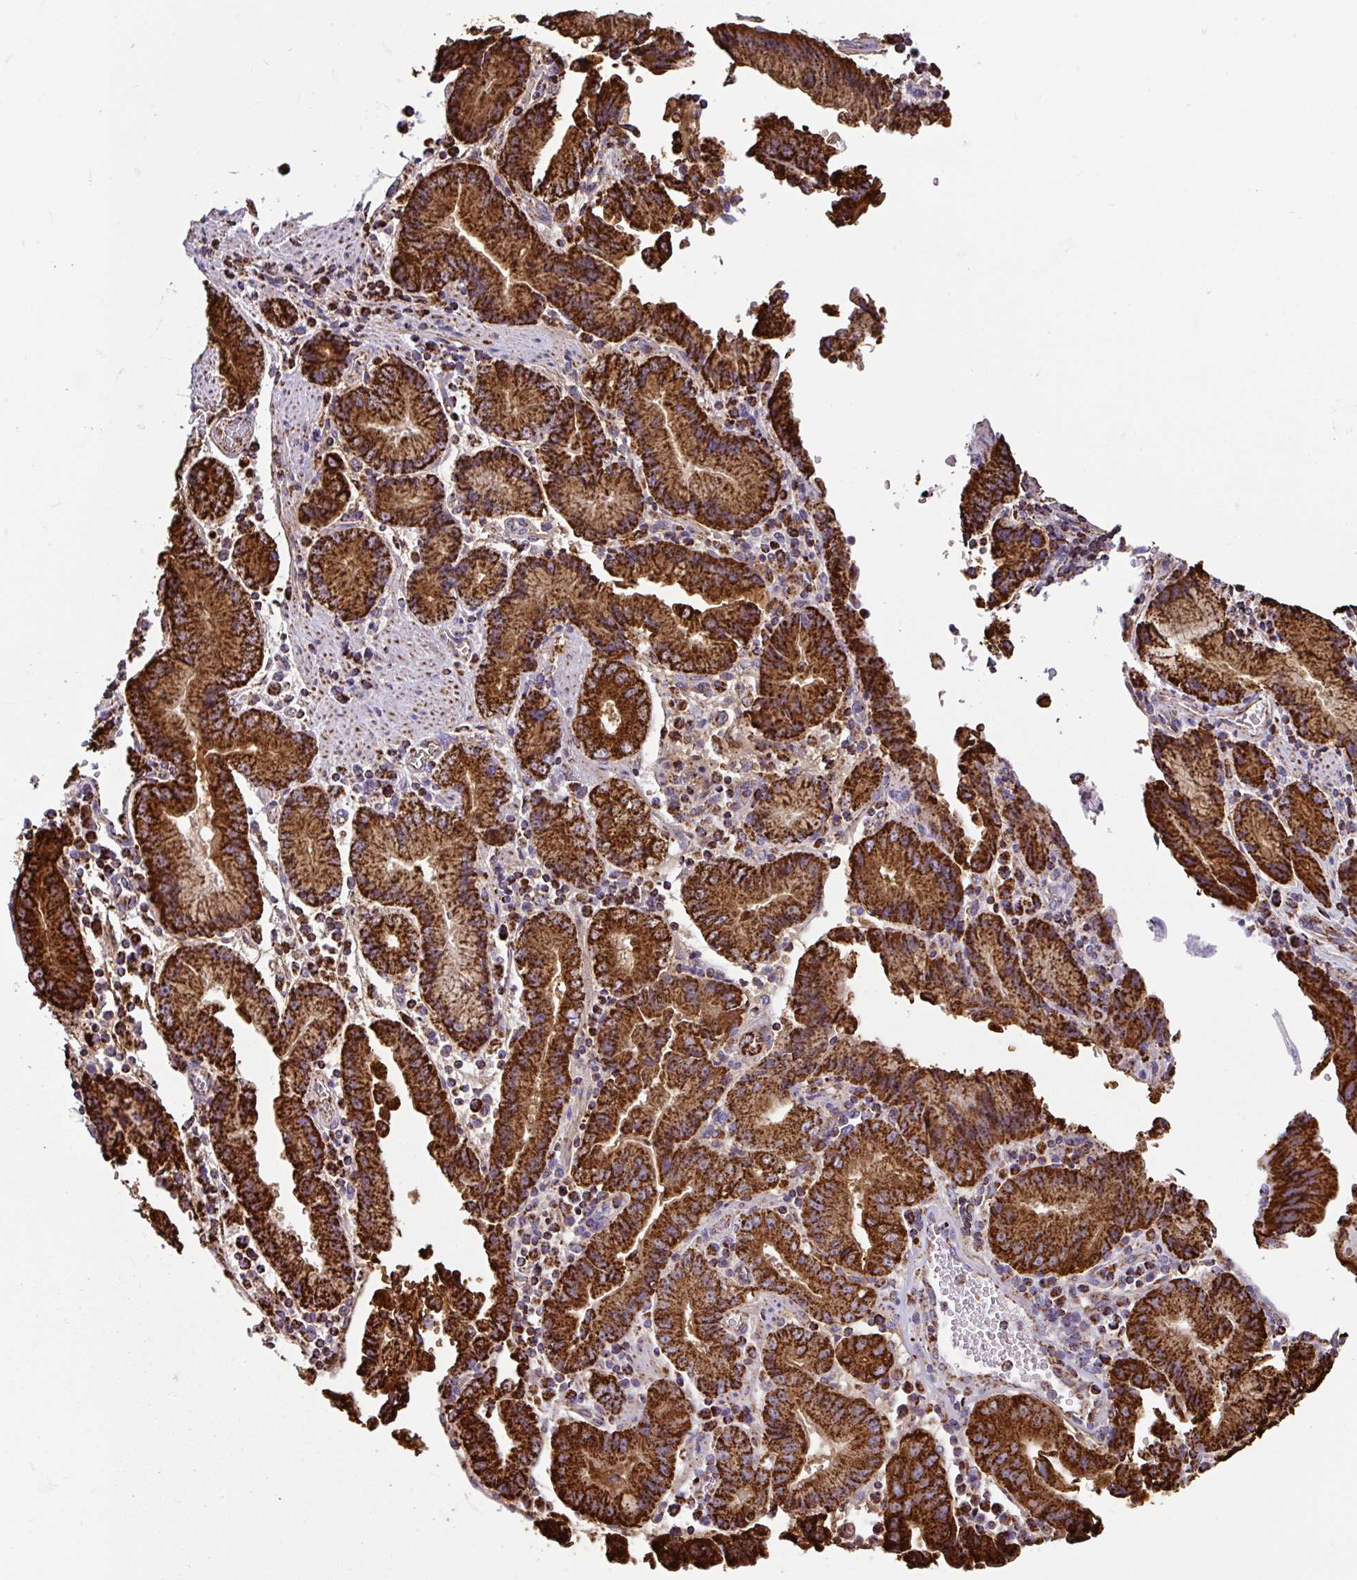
{"staining": {"intensity": "strong", "quantity": ">75%", "location": "cytoplasmic/membranous"}, "tissue": "stomach cancer", "cell_type": "Tumor cells", "image_type": "cancer", "snomed": [{"axis": "morphology", "description": "Adenocarcinoma, NOS"}, {"axis": "topography", "description": "Stomach"}], "caption": "Immunohistochemistry staining of stomach adenocarcinoma, which shows high levels of strong cytoplasmic/membranous positivity in approximately >75% of tumor cells indicating strong cytoplasmic/membranous protein staining. The staining was performed using DAB (3,3'-diaminobenzidine) (brown) for protein detection and nuclei were counterstained in hematoxylin (blue).", "gene": "ANKRD33B", "patient": {"sex": "male", "age": 62}}